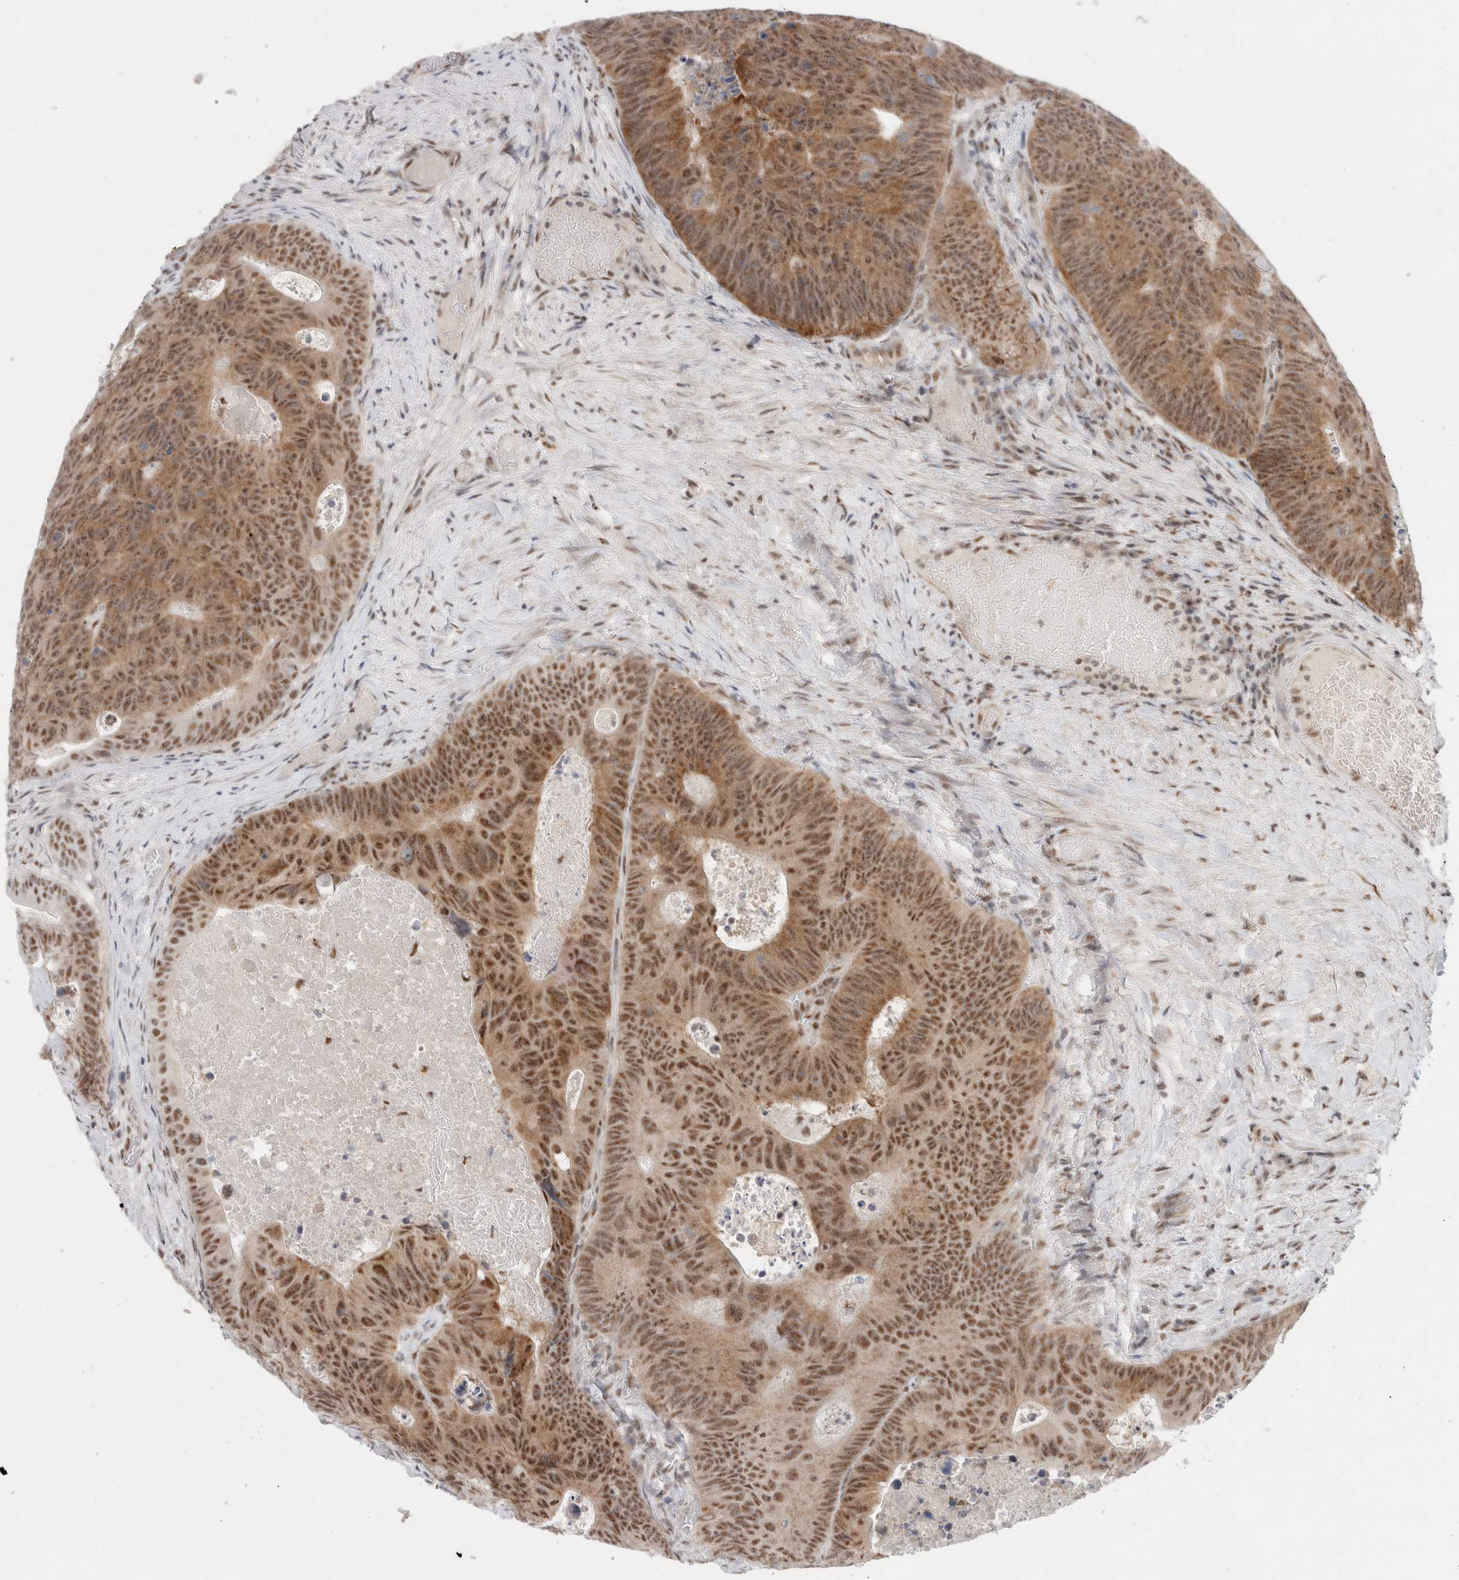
{"staining": {"intensity": "moderate", "quantity": ">75%", "location": "cytoplasmic/membranous,nuclear"}, "tissue": "colorectal cancer", "cell_type": "Tumor cells", "image_type": "cancer", "snomed": [{"axis": "morphology", "description": "Adenocarcinoma, NOS"}, {"axis": "topography", "description": "Colon"}], "caption": "Protein analysis of colorectal adenocarcinoma tissue demonstrates moderate cytoplasmic/membranous and nuclear expression in about >75% of tumor cells. (Brightfield microscopy of DAB IHC at high magnification).", "gene": "TRMT12", "patient": {"sex": "male", "age": 87}}